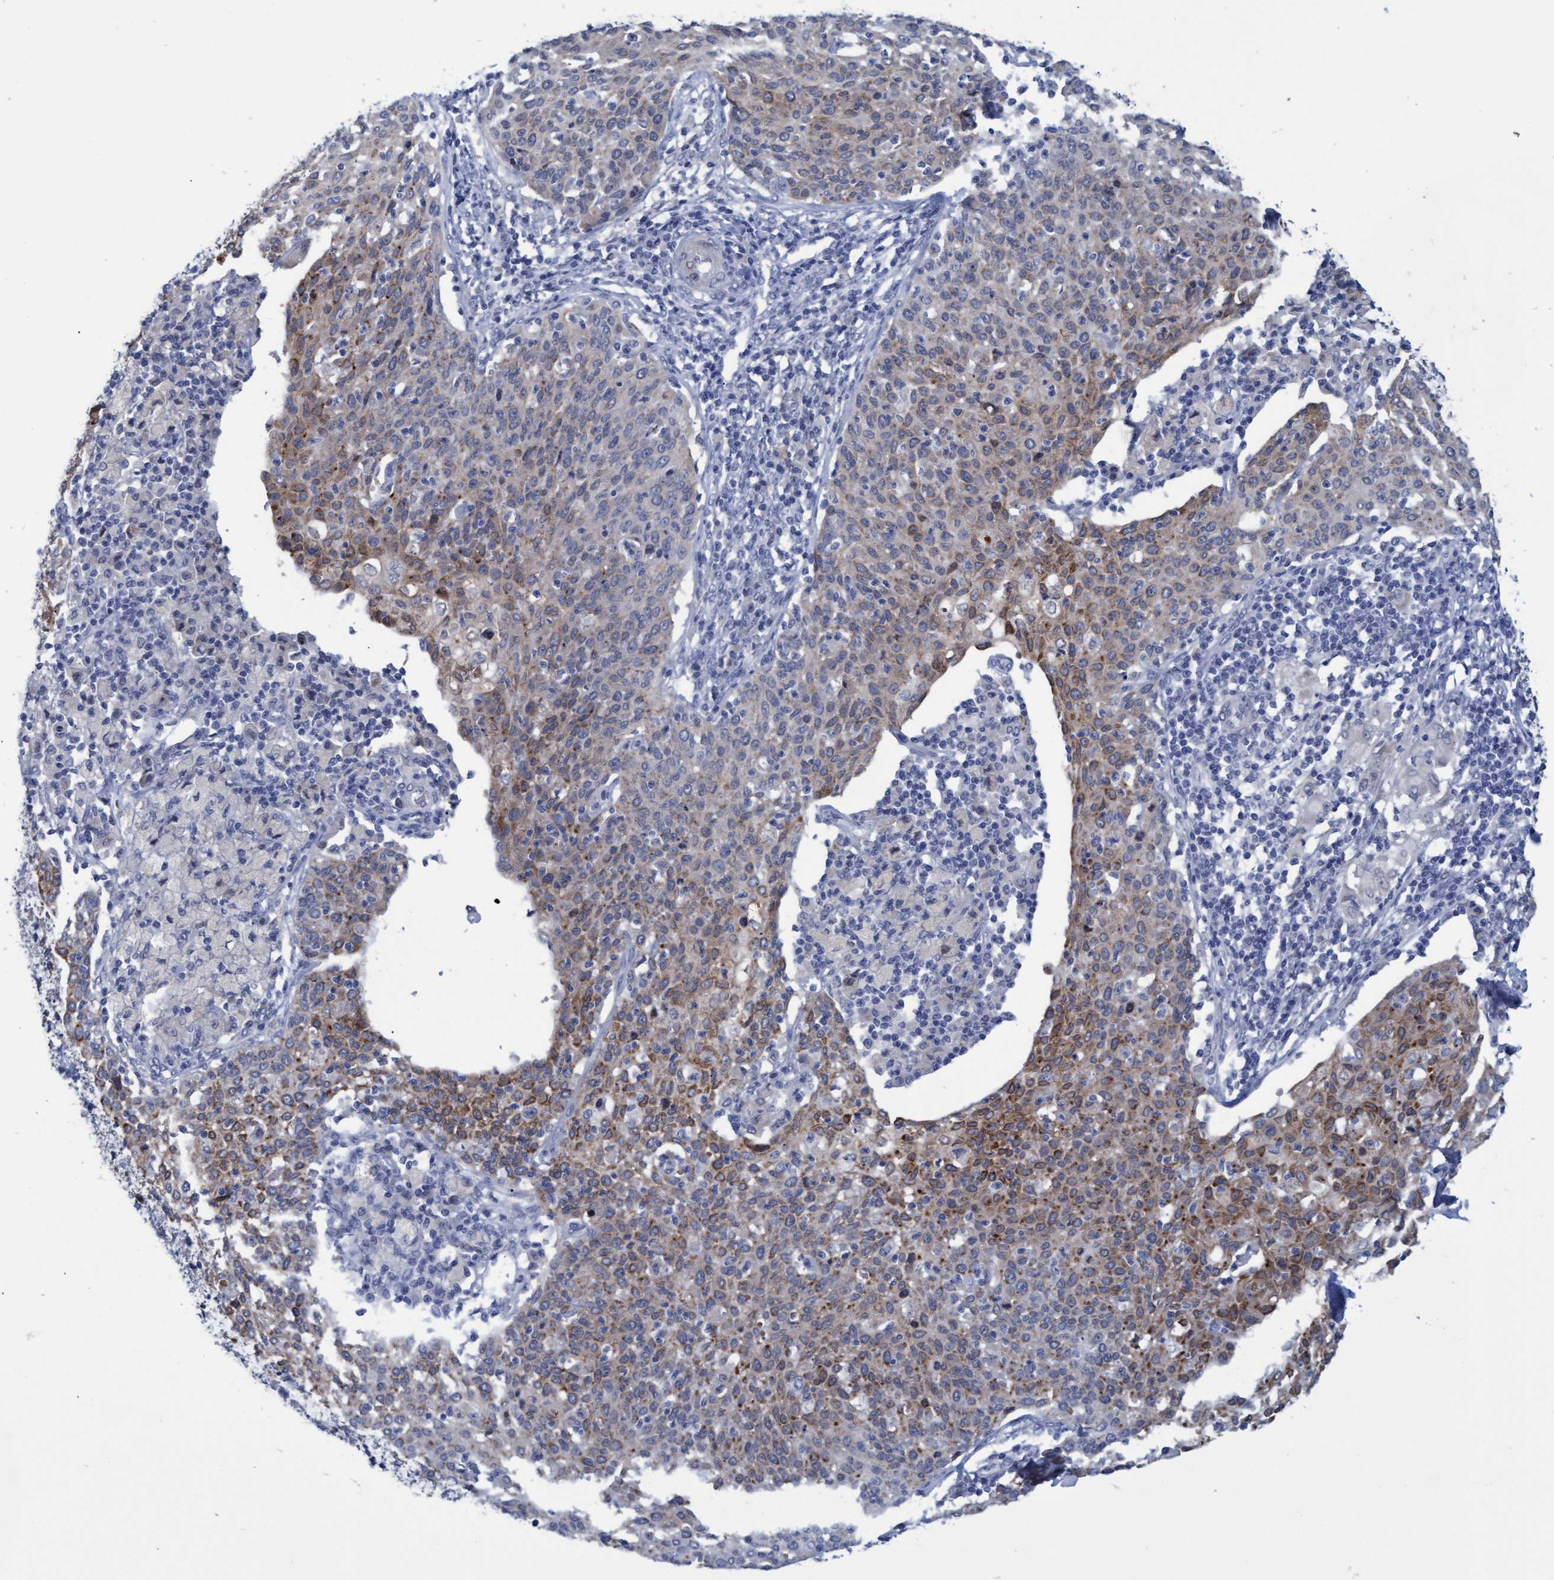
{"staining": {"intensity": "moderate", "quantity": "25%-75%", "location": "cytoplasmic/membranous"}, "tissue": "cervical cancer", "cell_type": "Tumor cells", "image_type": "cancer", "snomed": [{"axis": "morphology", "description": "Squamous cell carcinoma, NOS"}, {"axis": "topography", "description": "Cervix"}], "caption": "This micrograph shows immunohistochemistry staining of human cervical cancer, with medium moderate cytoplasmic/membranous staining in about 25%-75% of tumor cells.", "gene": "SSTR3", "patient": {"sex": "female", "age": 38}}